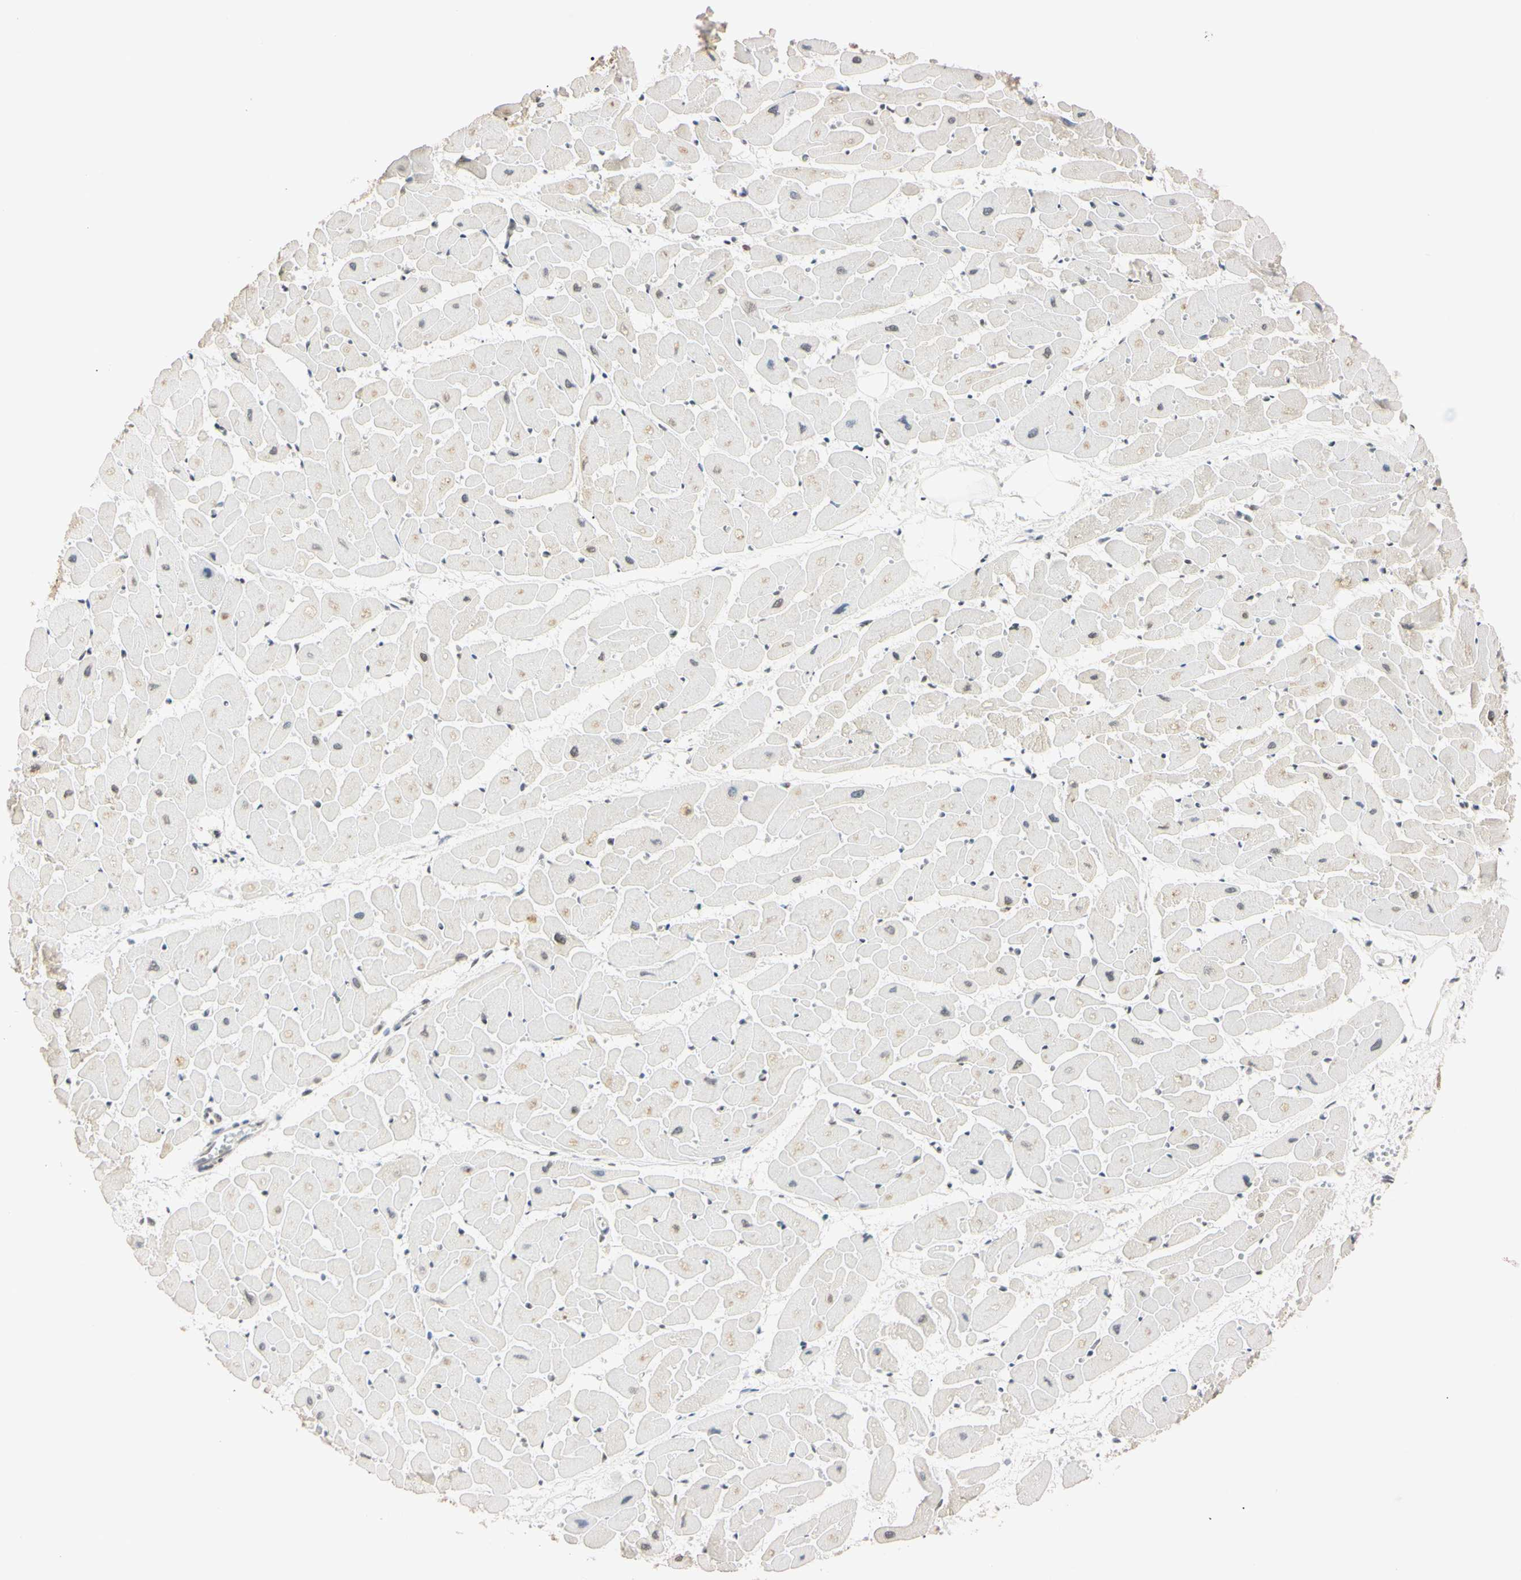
{"staining": {"intensity": "moderate", "quantity": "25%-75%", "location": "nuclear"}, "tissue": "heart muscle", "cell_type": "Cardiomyocytes", "image_type": "normal", "snomed": [{"axis": "morphology", "description": "Normal tissue, NOS"}, {"axis": "topography", "description": "Heart"}], "caption": "This micrograph reveals immunohistochemistry staining of benign human heart muscle, with medium moderate nuclear positivity in approximately 25%-75% of cardiomyocytes.", "gene": "SMARCA5", "patient": {"sex": "female", "age": 19}}